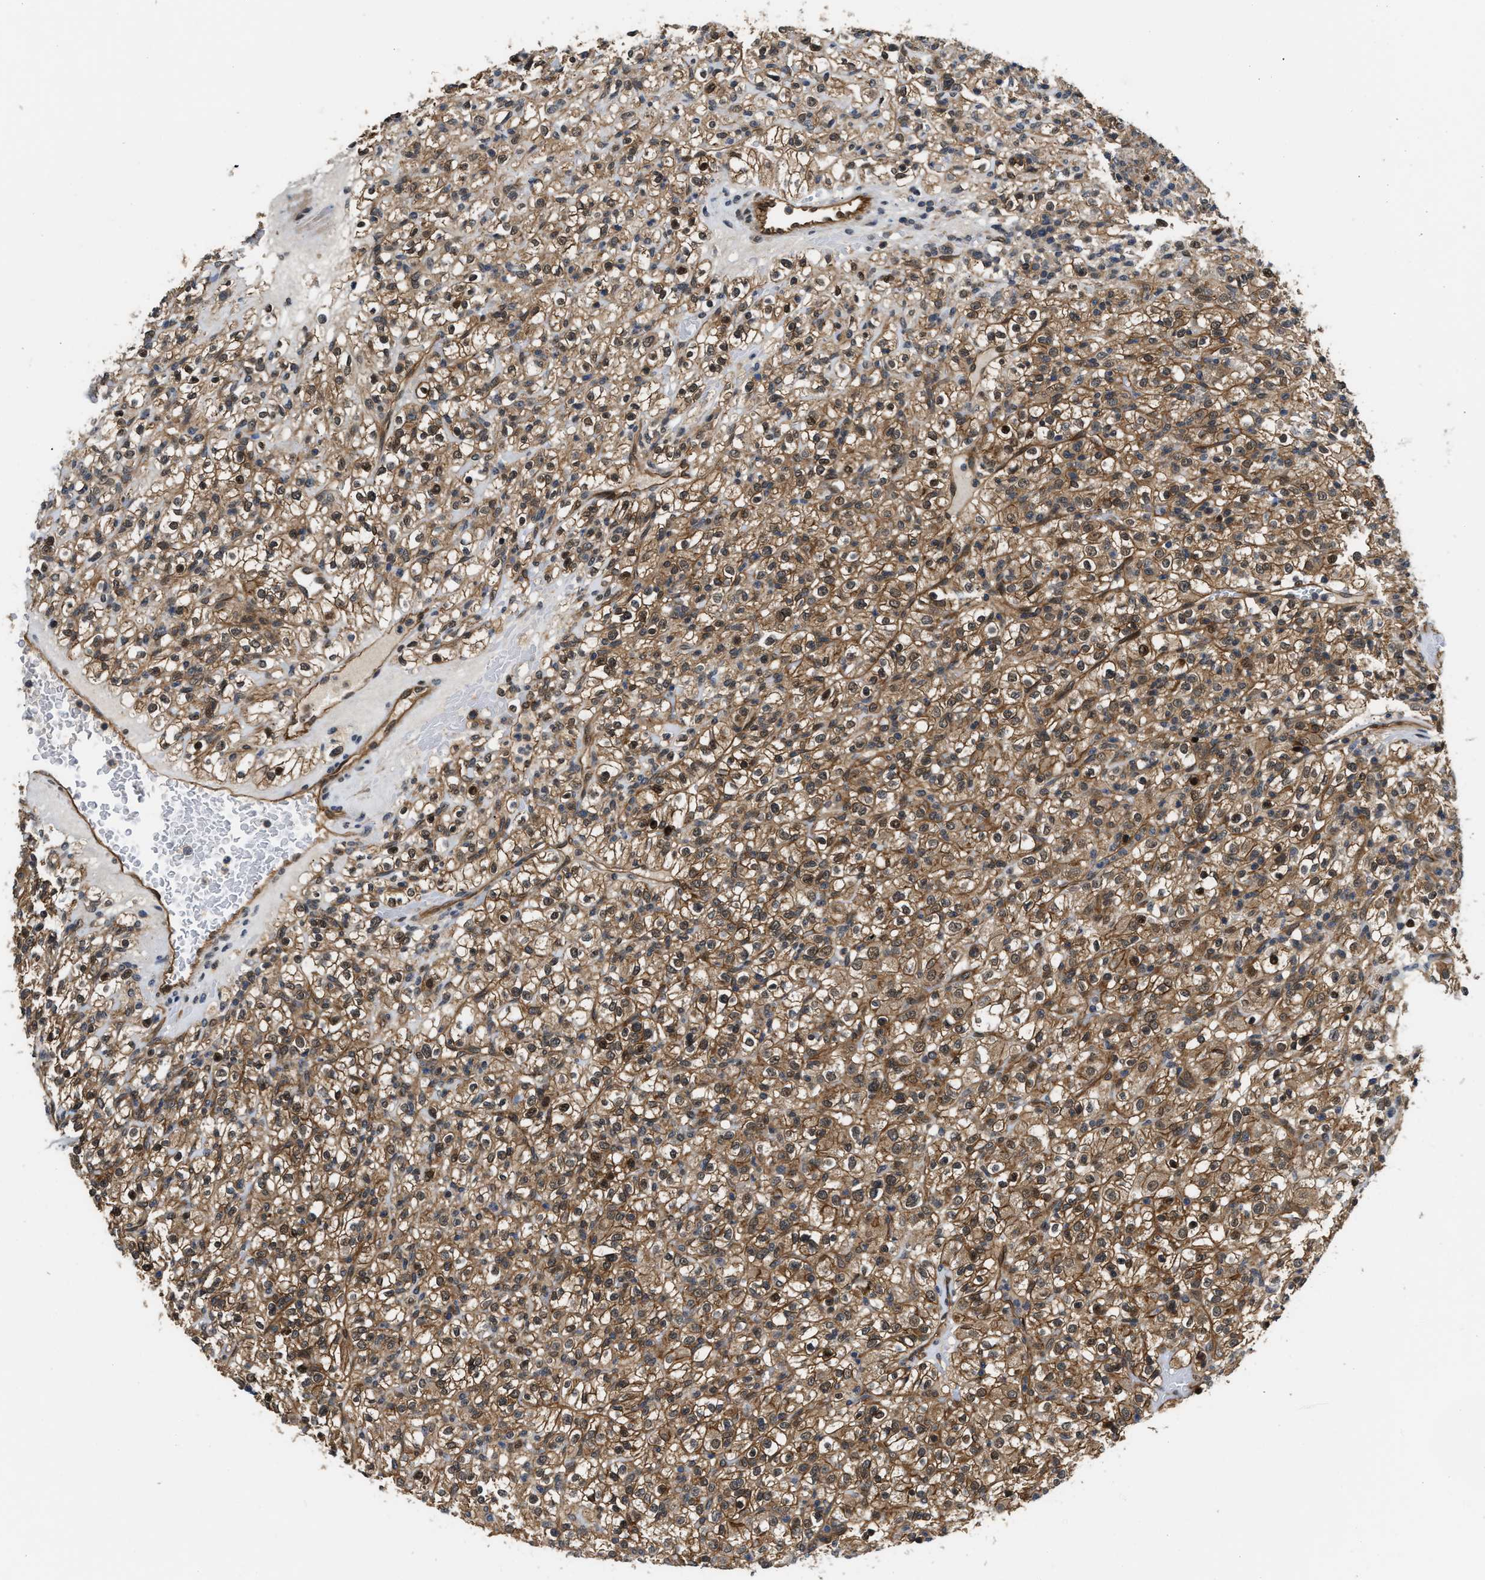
{"staining": {"intensity": "moderate", "quantity": ">75%", "location": "cytoplasmic/membranous"}, "tissue": "renal cancer", "cell_type": "Tumor cells", "image_type": "cancer", "snomed": [{"axis": "morphology", "description": "Normal tissue, NOS"}, {"axis": "morphology", "description": "Adenocarcinoma, NOS"}, {"axis": "topography", "description": "Kidney"}], "caption": "Immunohistochemistry (DAB (3,3'-diaminobenzidine)) staining of human adenocarcinoma (renal) shows moderate cytoplasmic/membranous protein expression in approximately >75% of tumor cells. The staining was performed using DAB (3,3'-diaminobenzidine), with brown indicating positive protein expression. Nuclei are stained blue with hematoxylin.", "gene": "COPS2", "patient": {"sex": "female", "age": 72}}